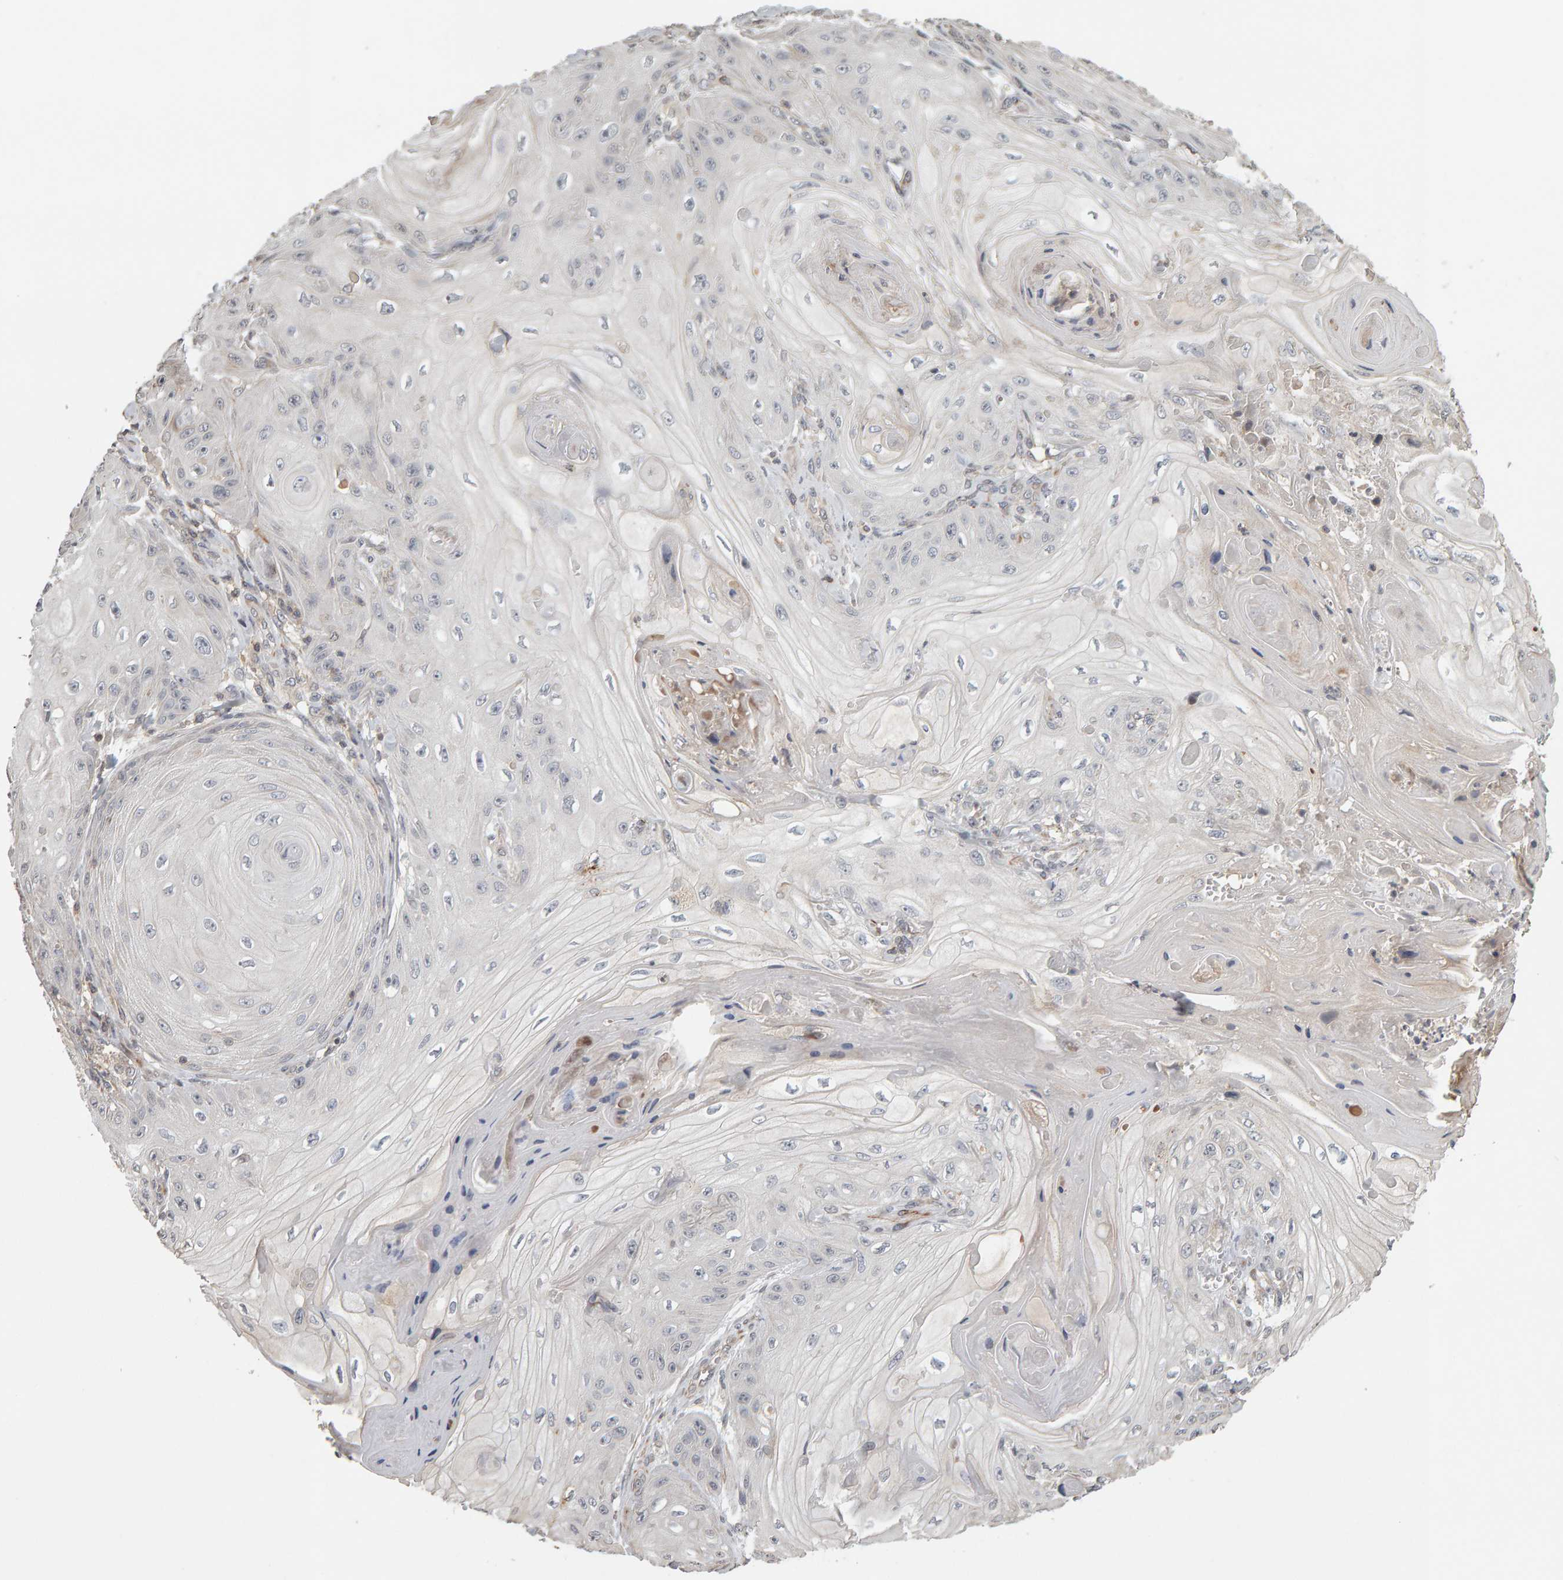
{"staining": {"intensity": "negative", "quantity": "none", "location": "none"}, "tissue": "skin cancer", "cell_type": "Tumor cells", "image_type": "cancer", "snomed": [{"axis": "morphology", "description": "Squamous cell carcinoma, NOS"}, {"axis": "topography", "description": "Skin"}], "caption": "Immunohistochemical staining of skin cancer exhibits no significant positivity in tumor cells.", "gene": "TEFM", "patient": {"sex": "male", "age": 74}}